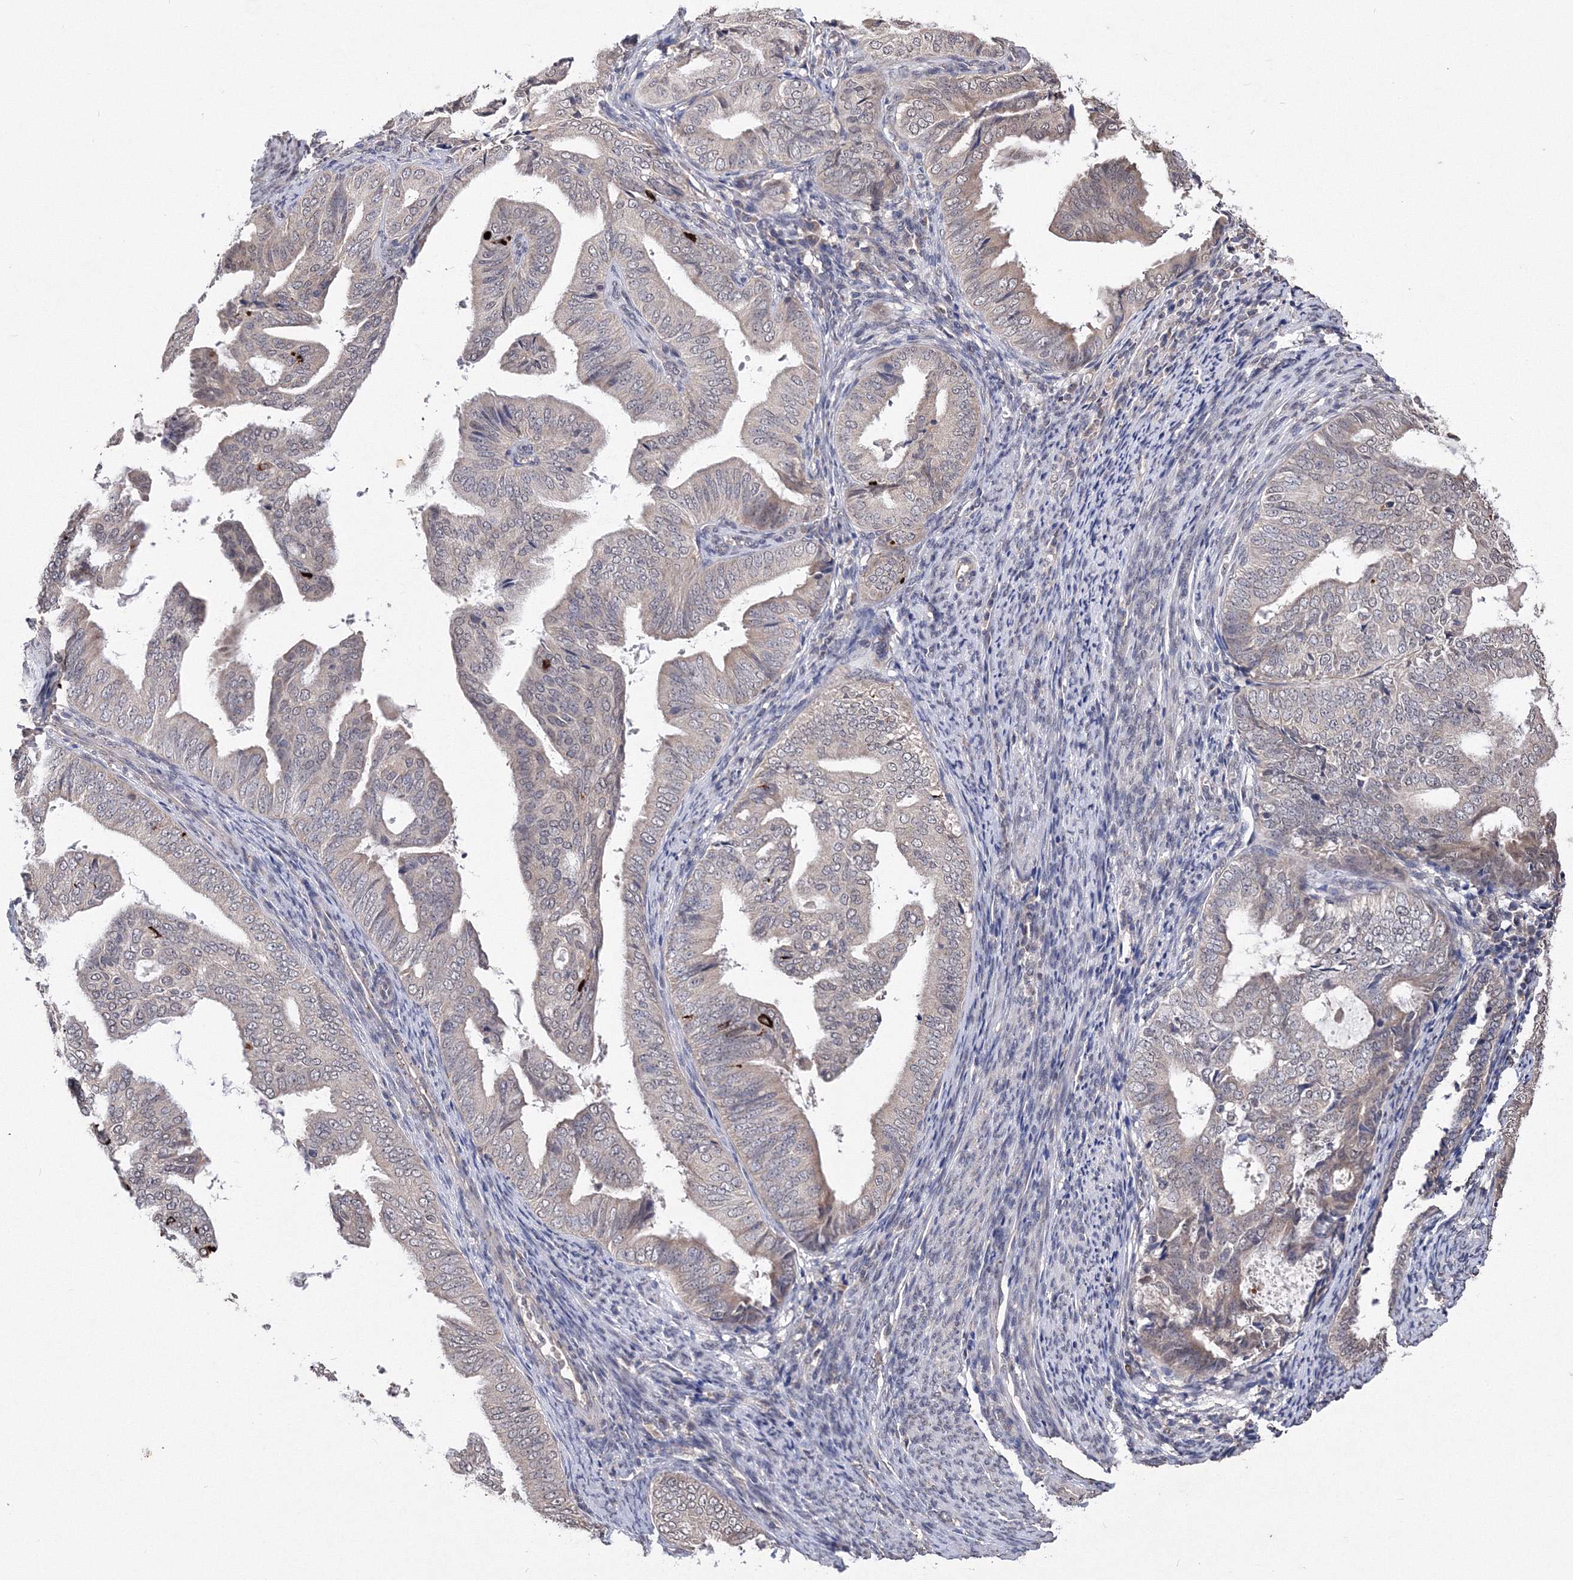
{"staining": {"intensity": "negative", "quantity": "none", "location": "none"}, "tissue": "endometrial cancer", "cell_type": "Tumor cells", "image_type": "cancer", "snomed": [{"axis": "morphology", "description": "Adenocarcinoma, NOS"}, {"axis": "topography", "description": "Endometrium"}], "caption": "This is an immunohistochemistry photomicrograph of human endometrial adenocarcinoma. There is no staining in tumor cells.", "gene": "GPN1", "patient": {"sex": "female", "age": 58}}